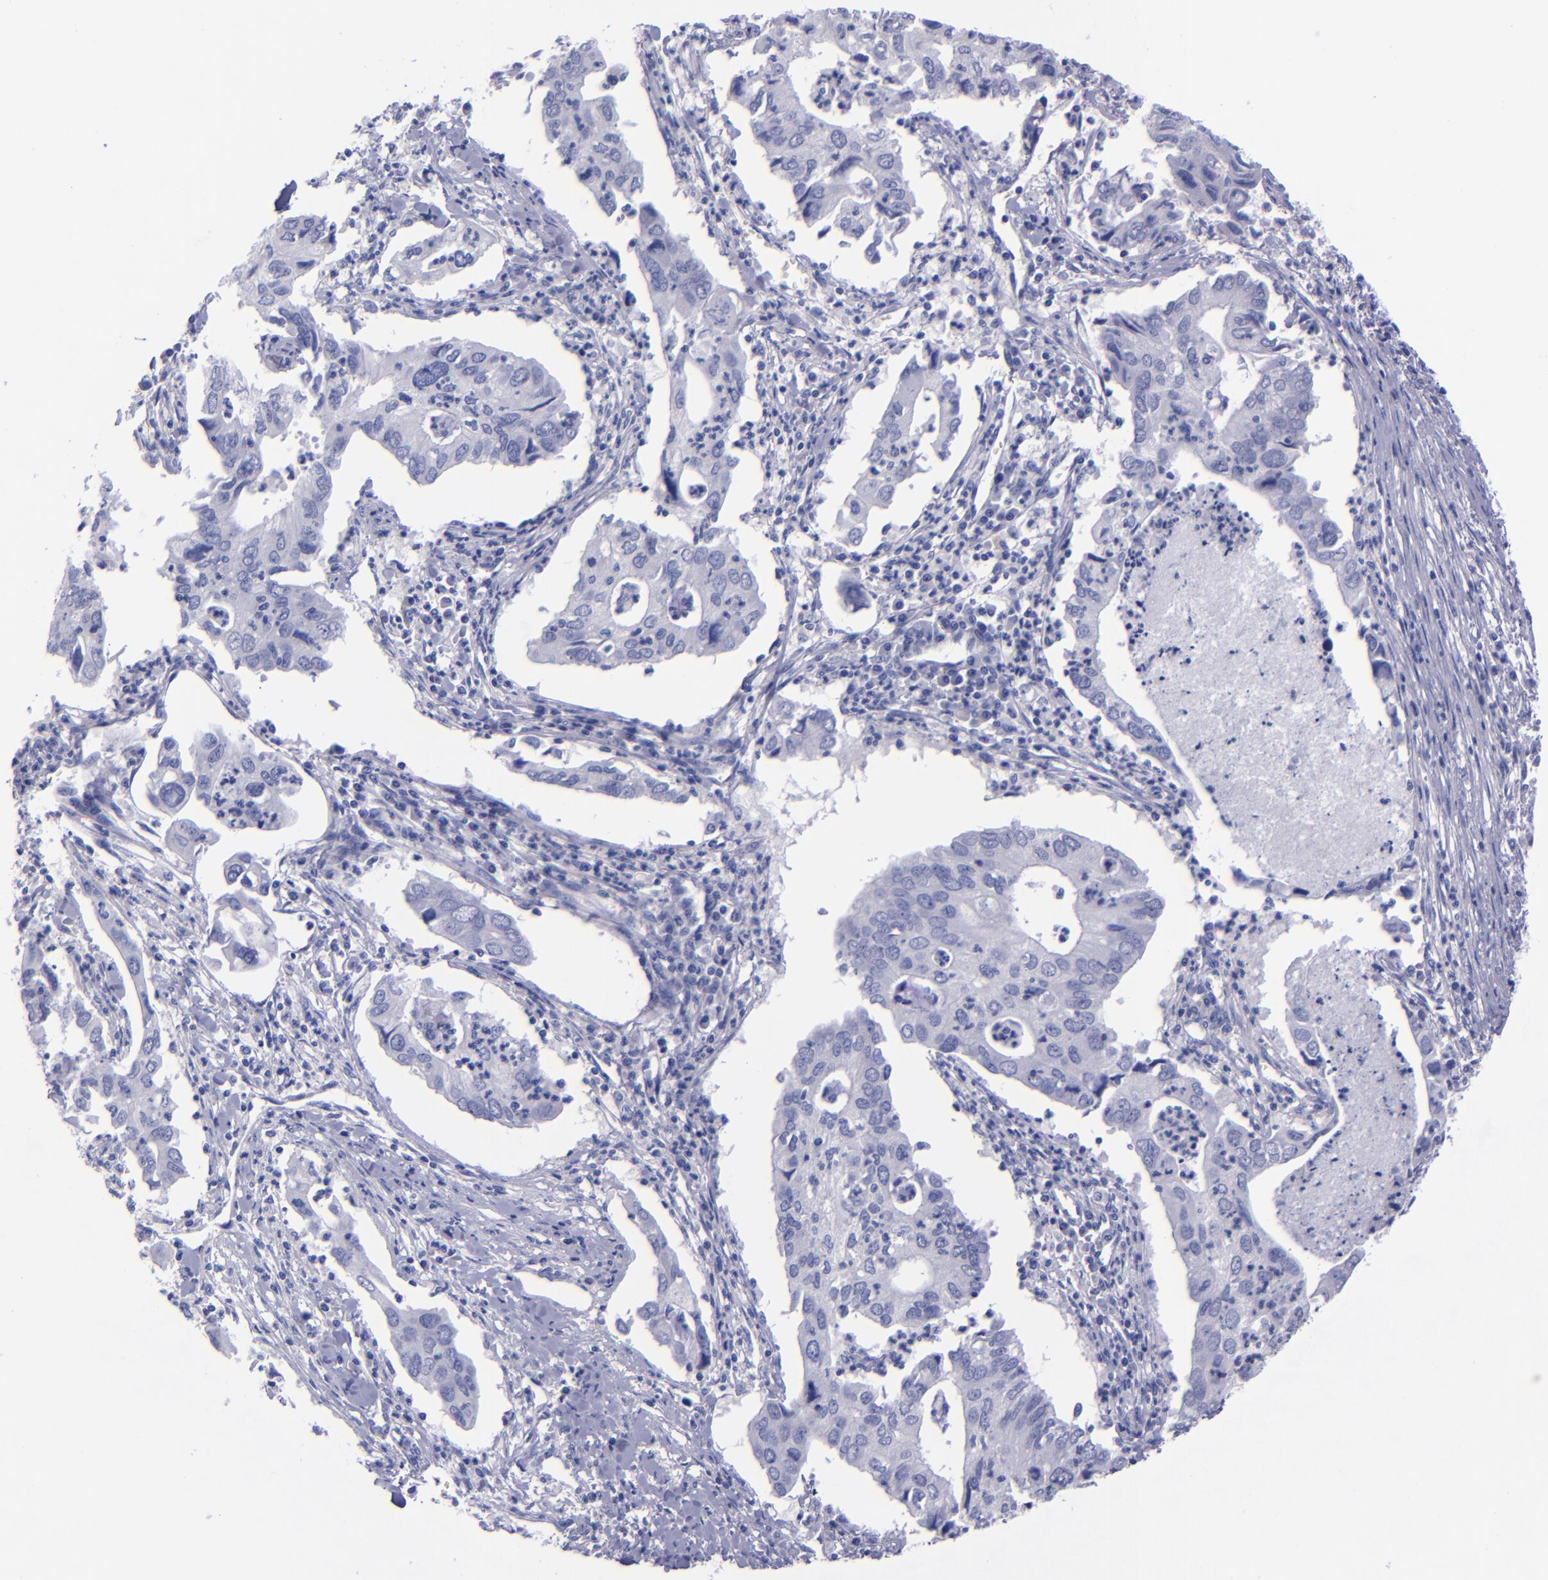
{"staining": {"intensity": "negative", "quantity": "none", "location": "none"}, "tissue": "lung cancer", "cell_type": "Tumor cells", "image_type": "cancer", "snomed": [{"axis": "morphology", "description": "Adenocarcinoma, NOS"}, {"axis": "topography", "description": "Lung"}], "caption": "A histopathology image of human adenocarcinoma (lung) is negative for staining in tumor cells.", "gene": "SV2A", "patient": {"sex": "male", "age": 48}}